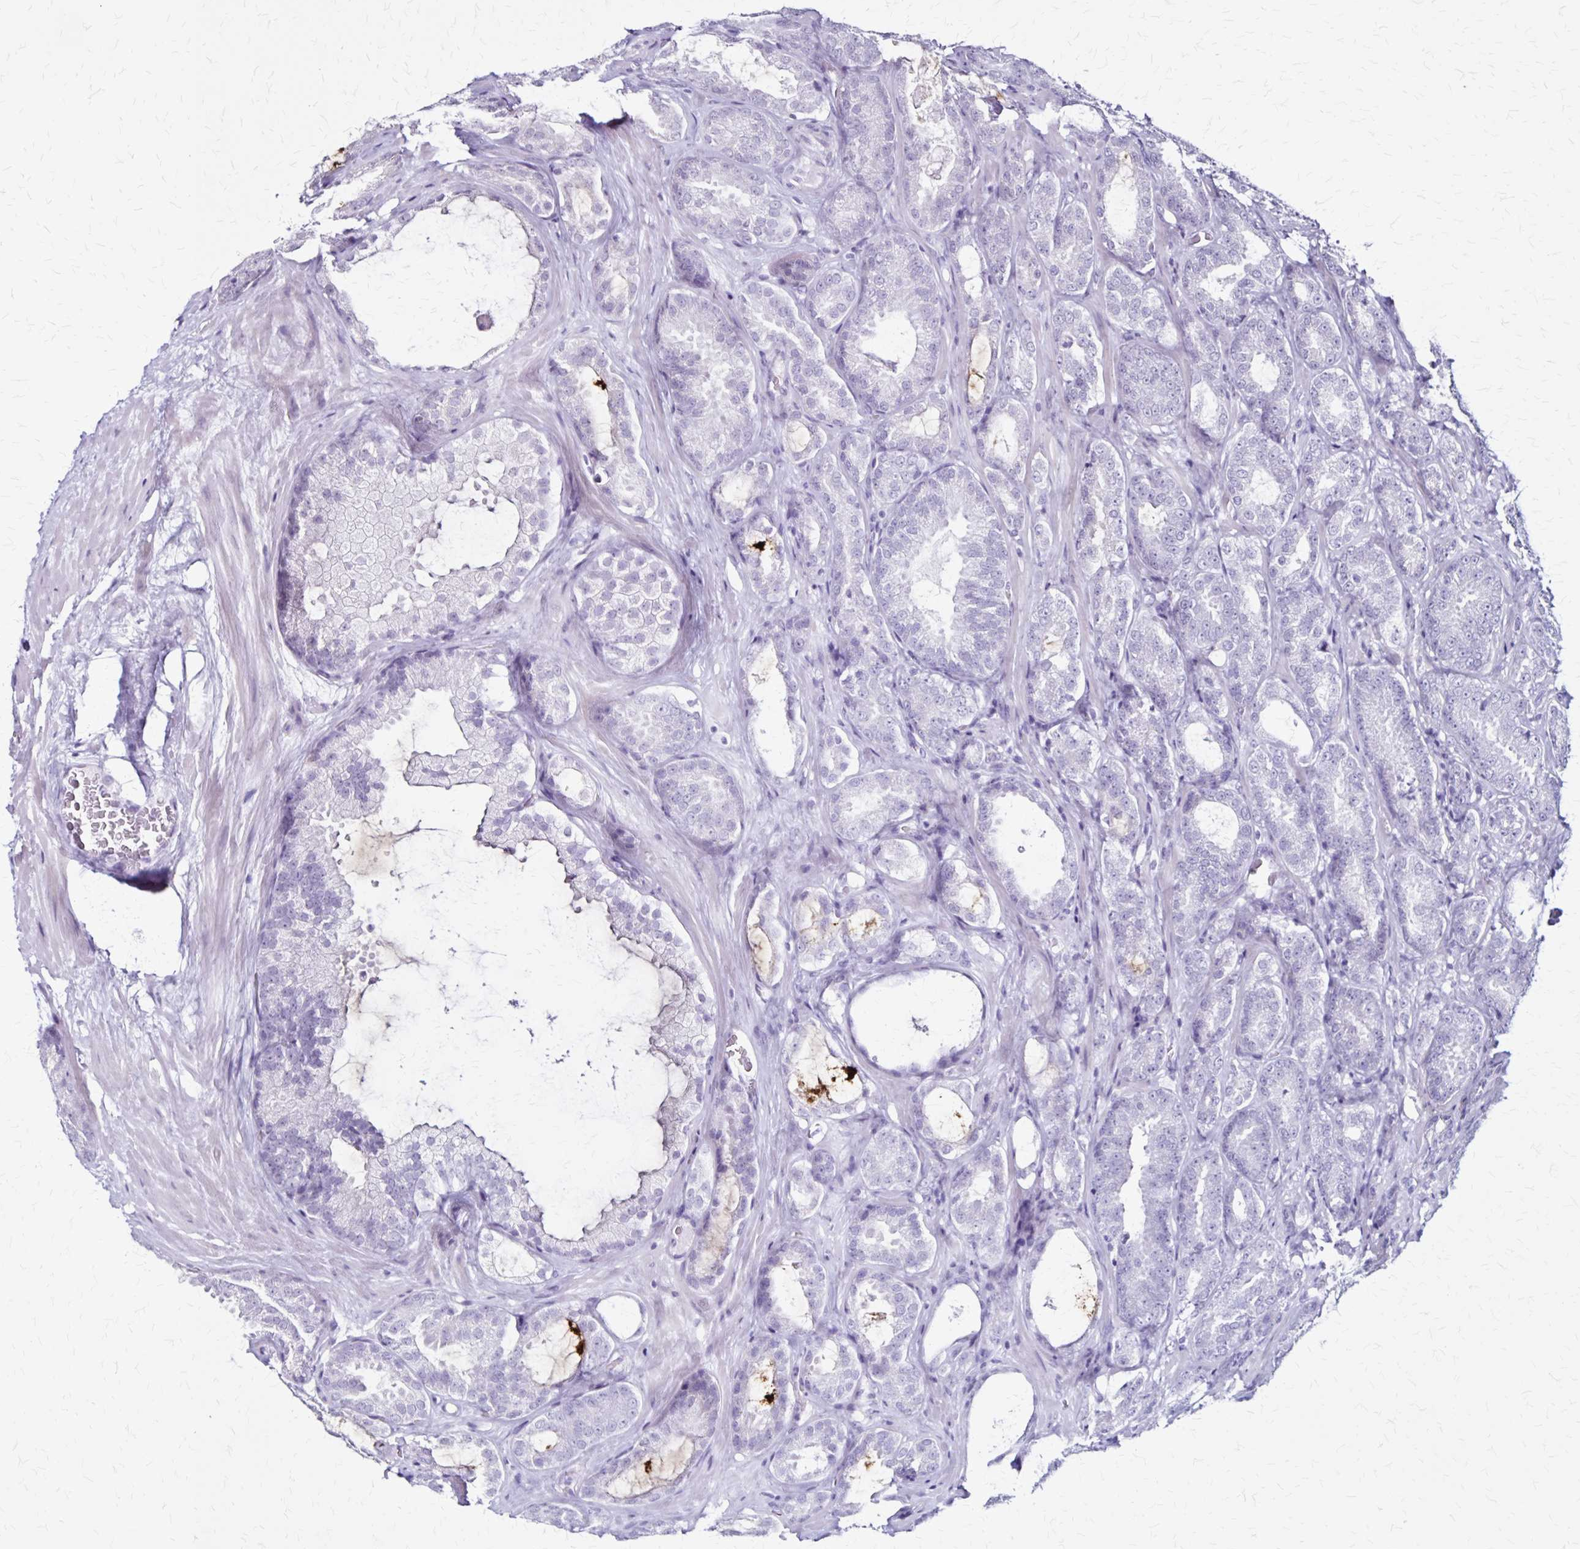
{"staining": {"intensity": "negative", "quantity": "none", "location": "none"}, "tissue": "prostate cancer", "cell_type": "Tumor cells", "image_type": "cancer", "snomed": [{"axis": "morphology", "description": "Adenocarcinoma, High grade"}, {"axis": "topography", "description": "Prostate"}], "caption": "This micrograph is of prostate cancer (high-grade adenocarcinoma) stained with immunohistochemistry to label a protein in brown with the nuclei are counter-stained blue. There is no positivity in tumor cells.", "gene": "PLXNA4", "patient": {"sex": "male", "age": 64}}